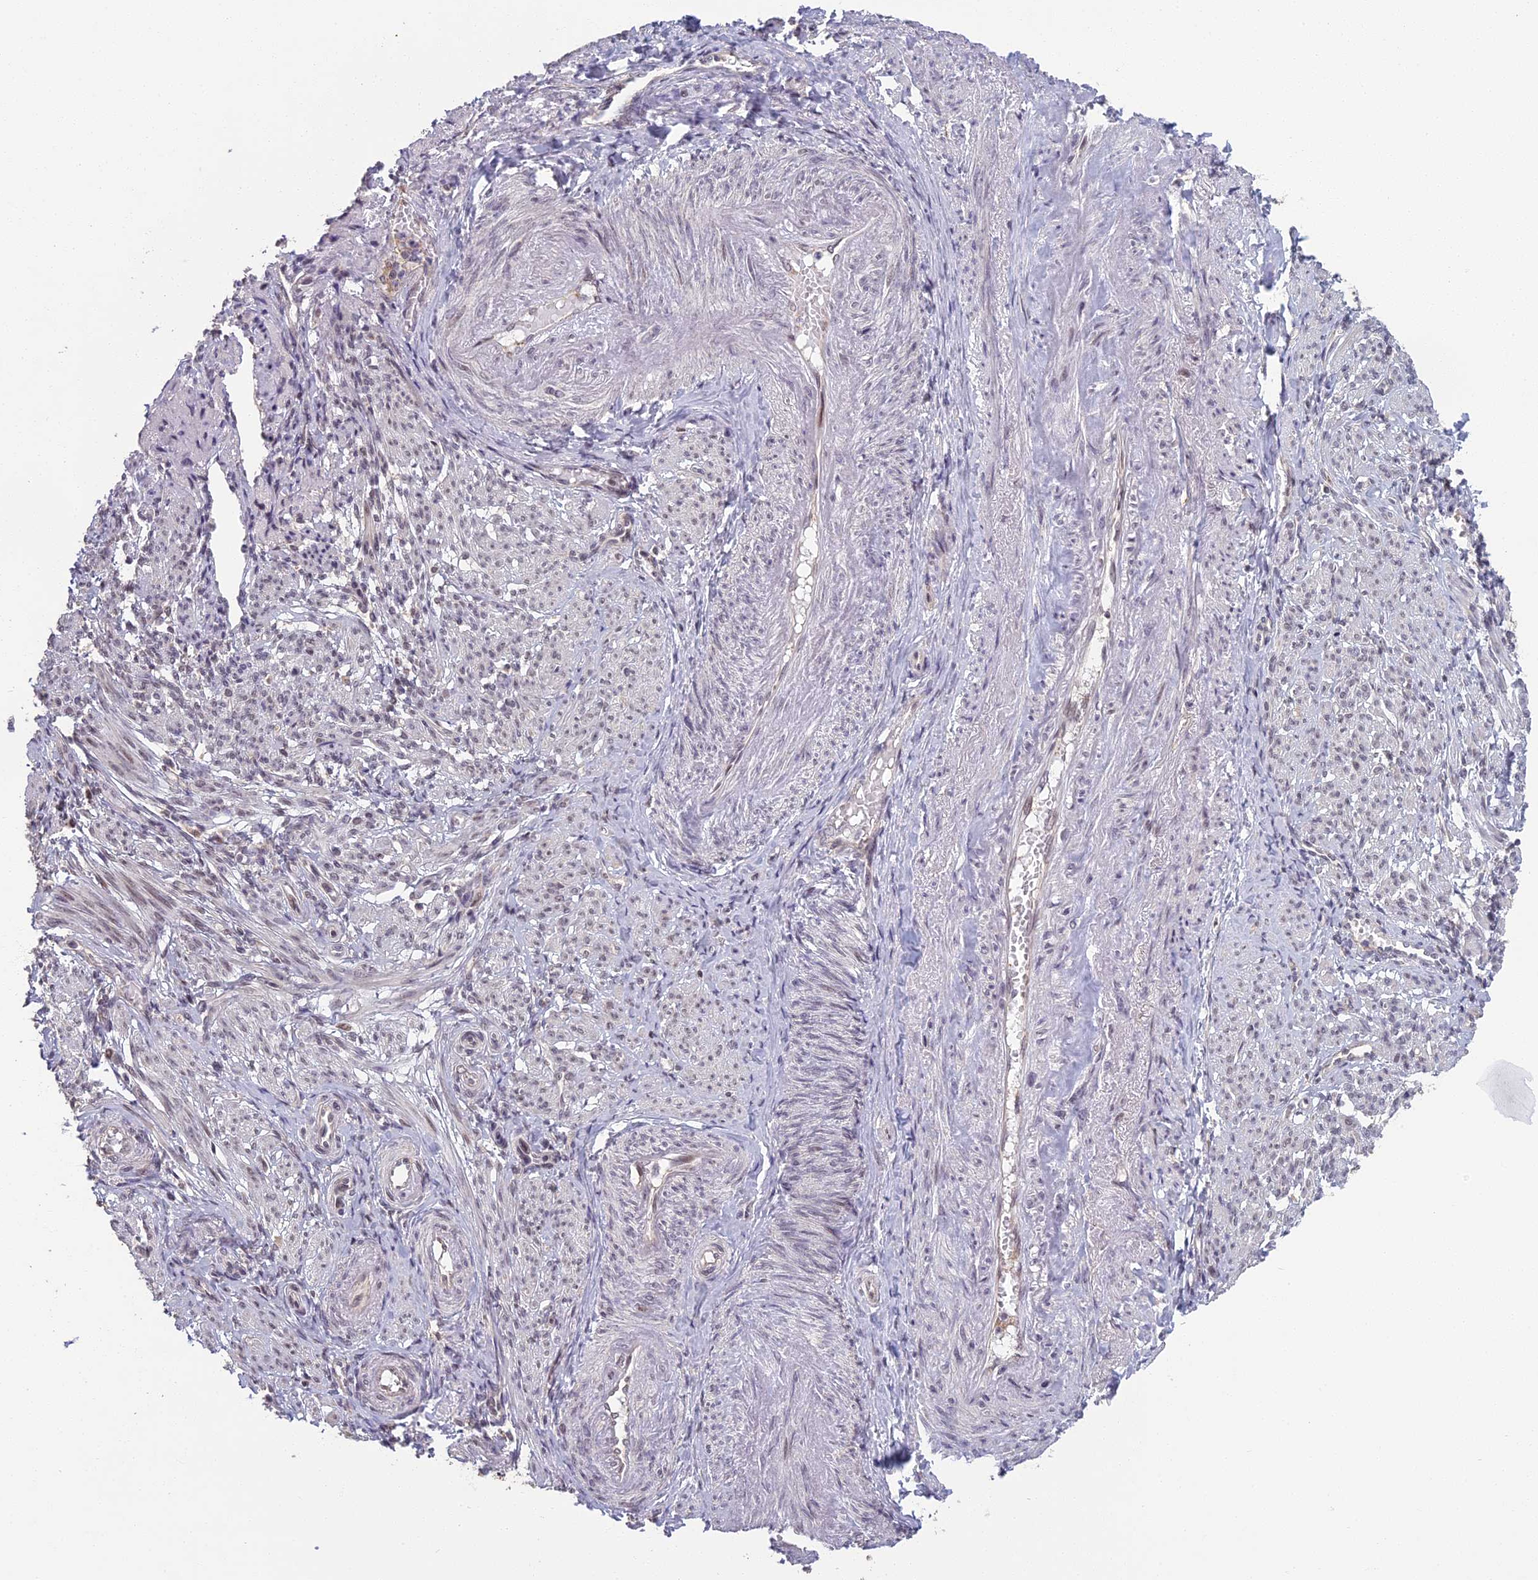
{"staining": {"intensity": "negative", "quantity": "none", "location": "none"}, "tissue": "smooth muscle", "cell_type": "Smooth muscle cells", "image_type": "normal", "snomed": [{"axis": "morphology", "description": "Normal tissue, NOS"}, {"axis": "topography", "description": "Smooth muscle"}], "caption": "DAB immunohistochemical staining of normal human smooth muscle displays no significant positivity in smooth muscle cells. (Brightfield microscopy of DAB immunohistochemistry at high magnification).", "gene": "MORF4L1", "patient": {"sex": "female", "age": 39}}